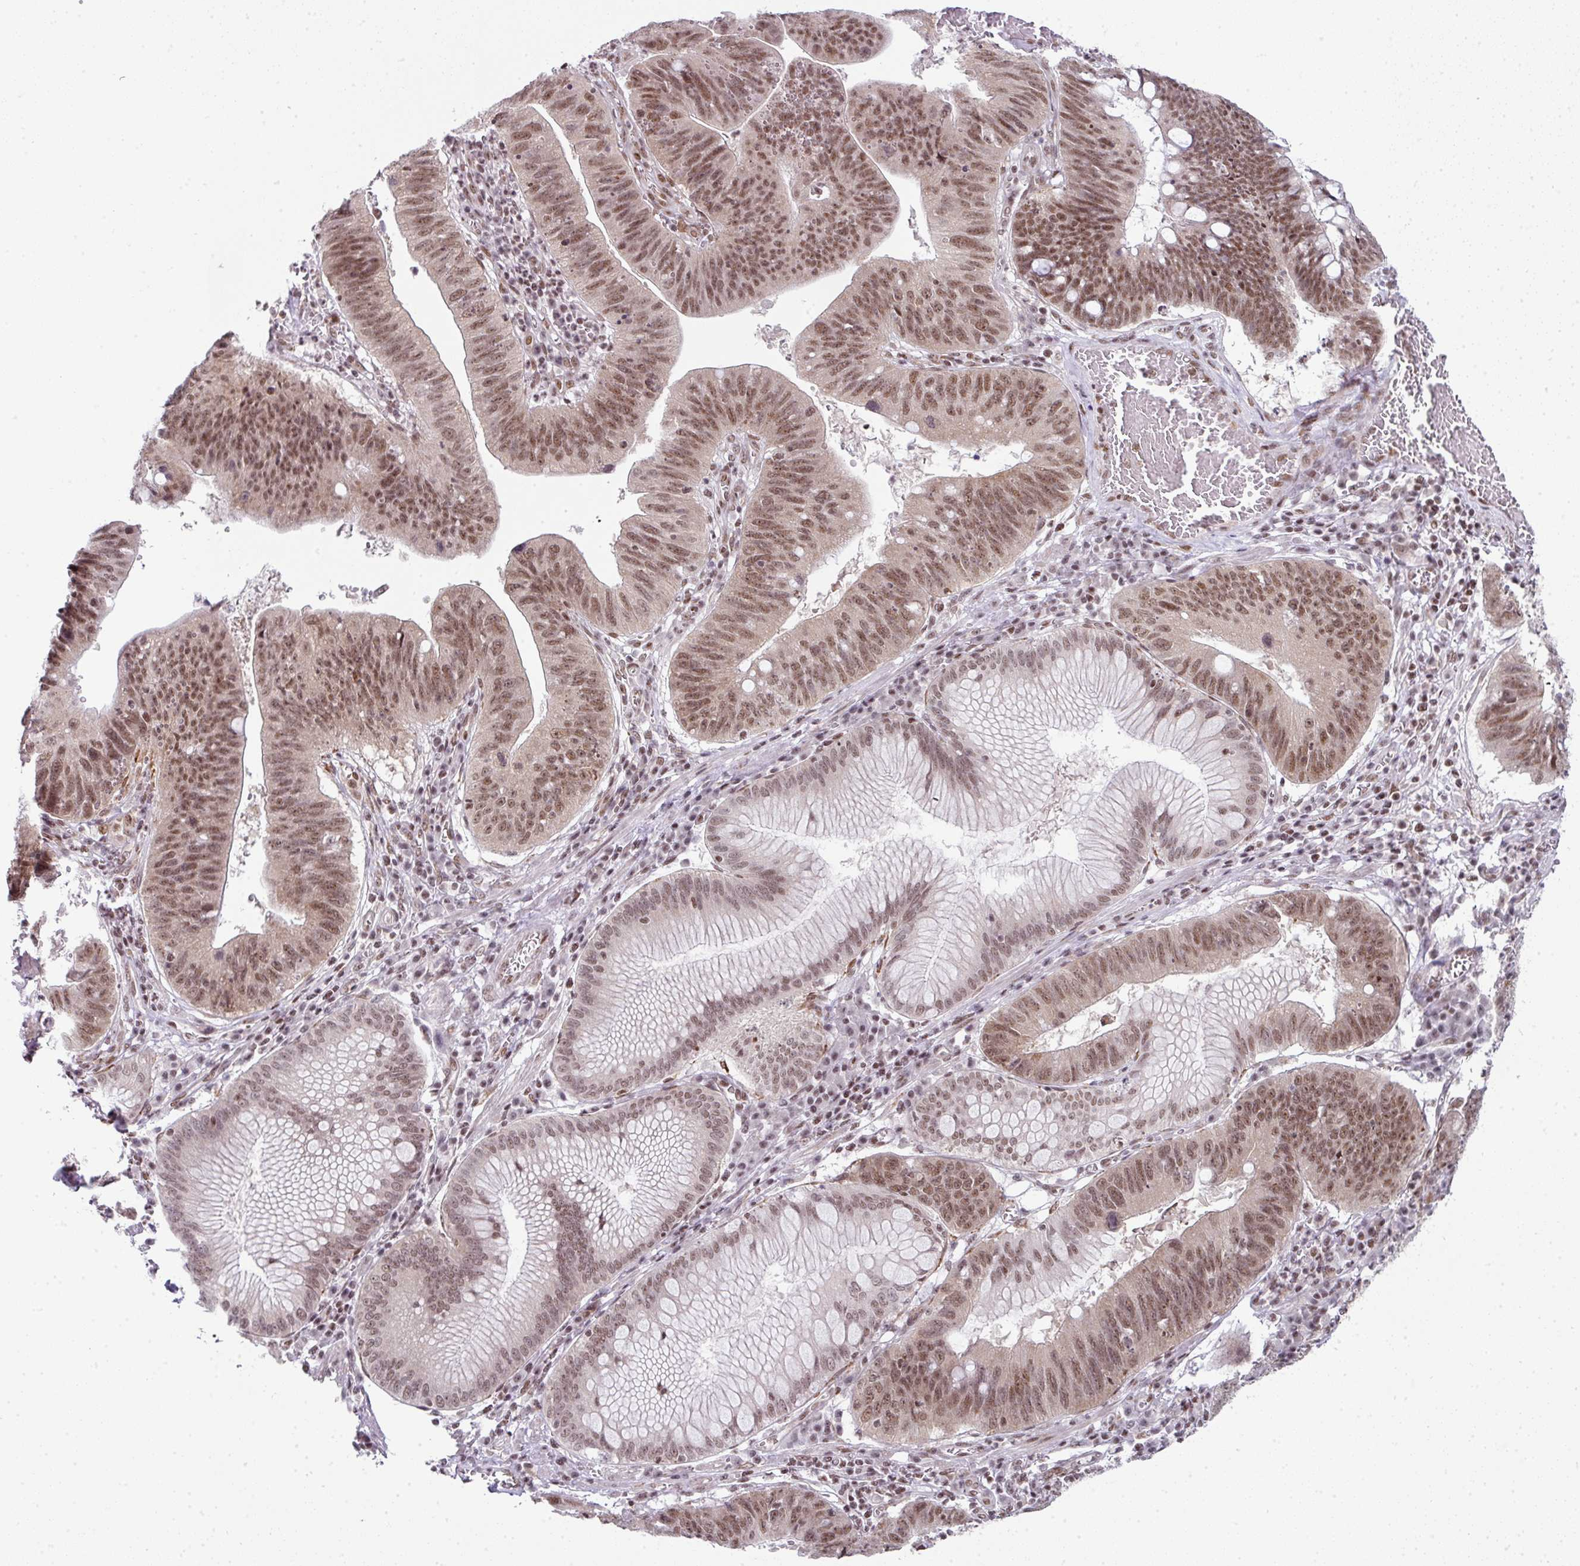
{"staining": {"intensity": "moderate", "quantity": ">75%", "location": "nuclear"}, "tissue": "stomach cancer", "cell_type": "Tumor cells", "image_type": "cancer", "snomed": [{"axis": "morphology", "description": "Adenocarcinoma, NOS"}, {"axis": "topography", "description": "Stomach"}], "caption": "Human adenocarcinoma (stomach) stained with a brown dye reveals moderate nuclear positive staining in about >75% of tumor cells.", "gene": "NFYA", "patient": {"sex": "male", "age": 59}}